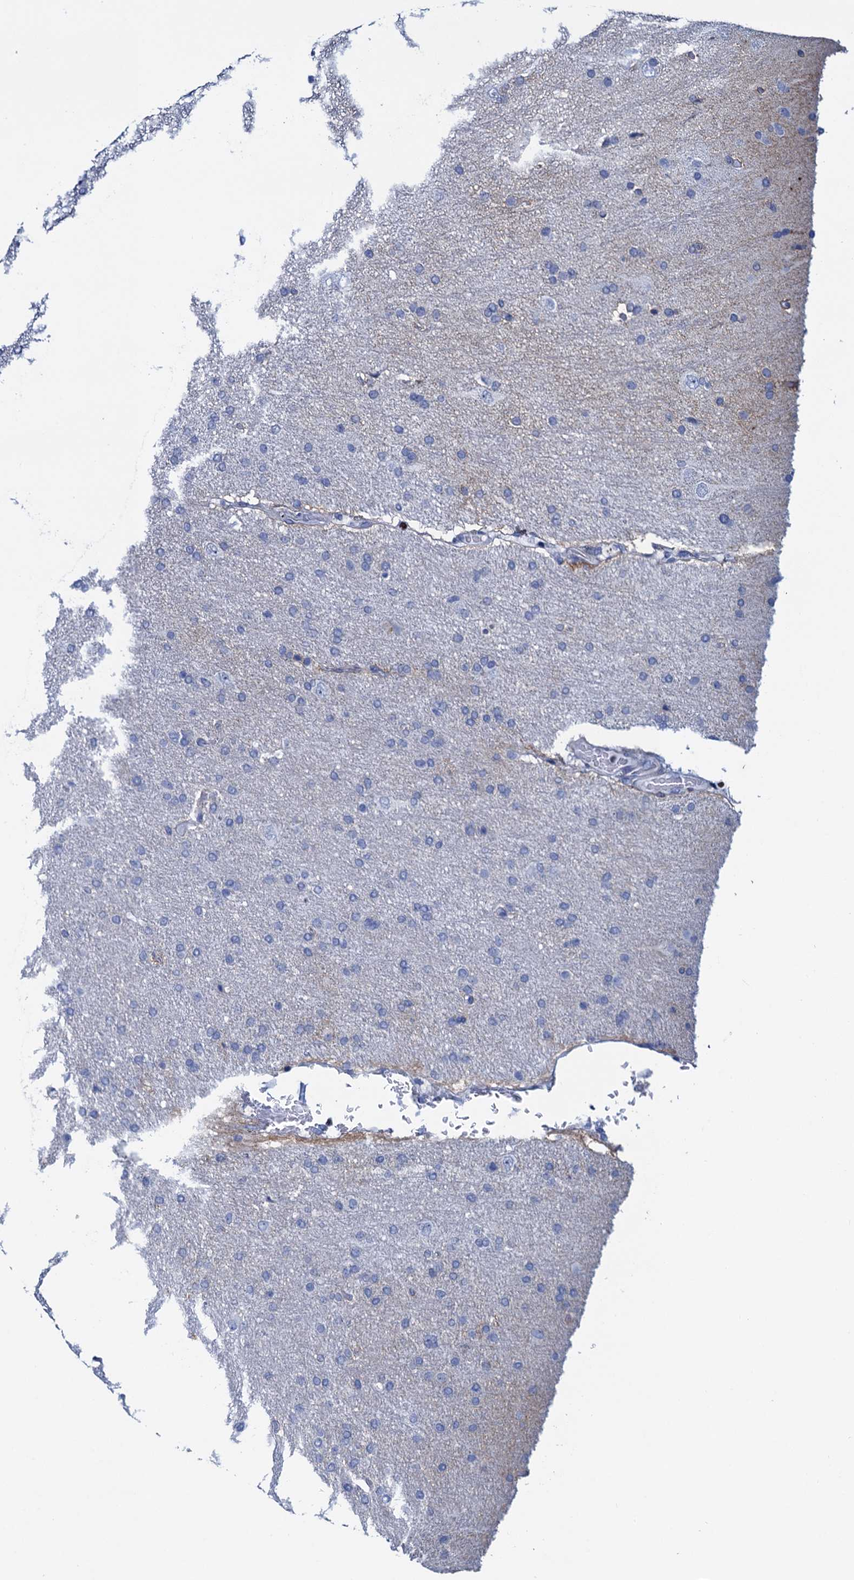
{"staining": {"intensity": "negative", "quantity": "none", "location": "none"}, "tissue": "glioma", "cell_type": "Tumor cells", "image_type": "cancer", "snomed": [{"axis": "morphology", "description": "Glioma, malignant, High grade"}, {"axis": "topography", "description": "Brain"}], "caption": "IHC histopathology image of human glioma stained for a protein (brown), which displays no expression in tumor cells.", "gene": "RHCG", "patient": {"sex": "male", "age": 72}}